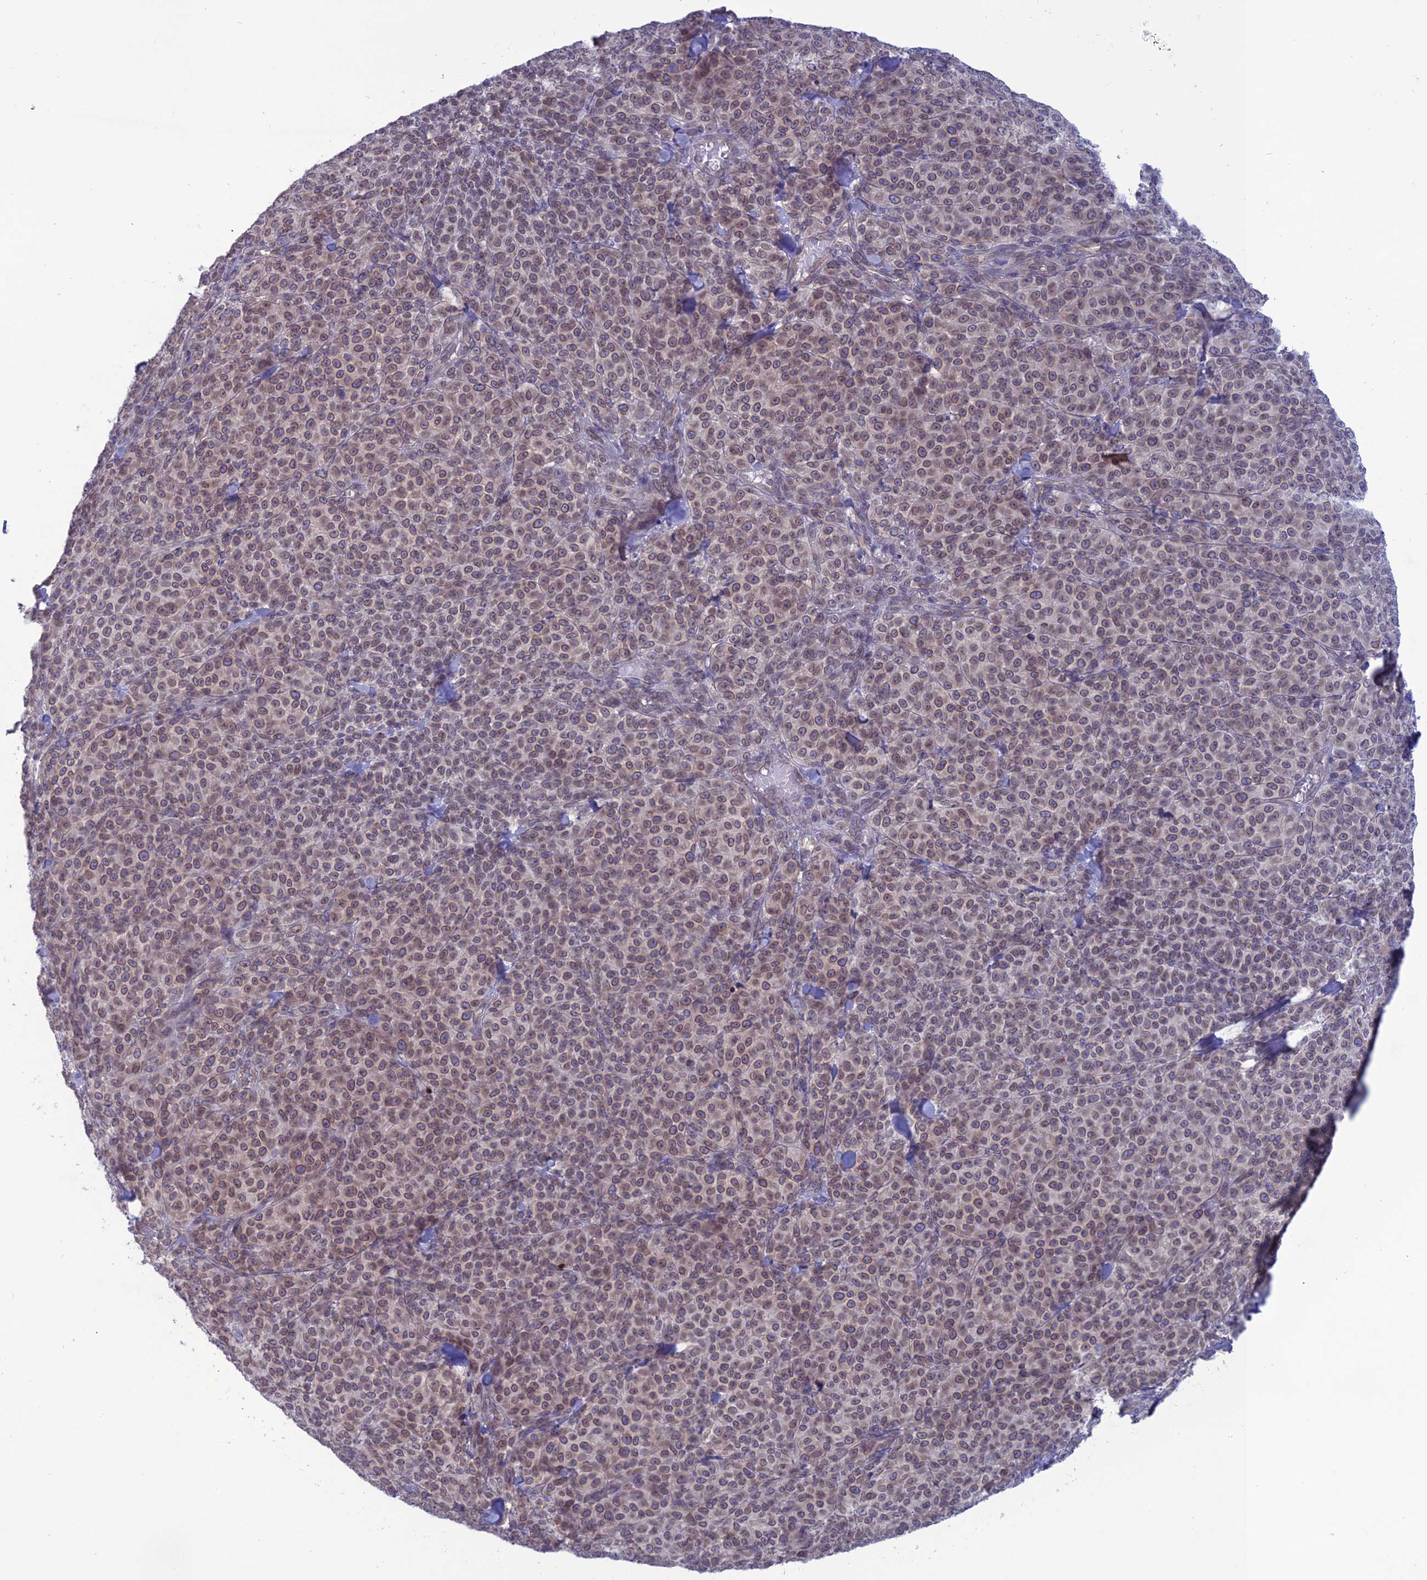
{"staining": {"intensity": "moderate", "quantity": ">75%", "location": "cytoplasmic/membranous,nuclear"}, "tissue": "melanoma", "cell_type": "Tumor cells", "image_type": "cancer", "snomed": [{"axis": "morphology", "description": "Normal tissue, NOS"}, {"axis": "morphology", "description": "Malignant melanoma, NOS"}, {"axis": "topography", "description": "Skin"}], "caption": "Immunohistochemical staining of human melanoma shows moderate cytoplasmic/membranous and nuclear protein expression in about >75% of tumor cells.", "gene": "WDR46", "patient": {"sex": "female", "age": 34}}